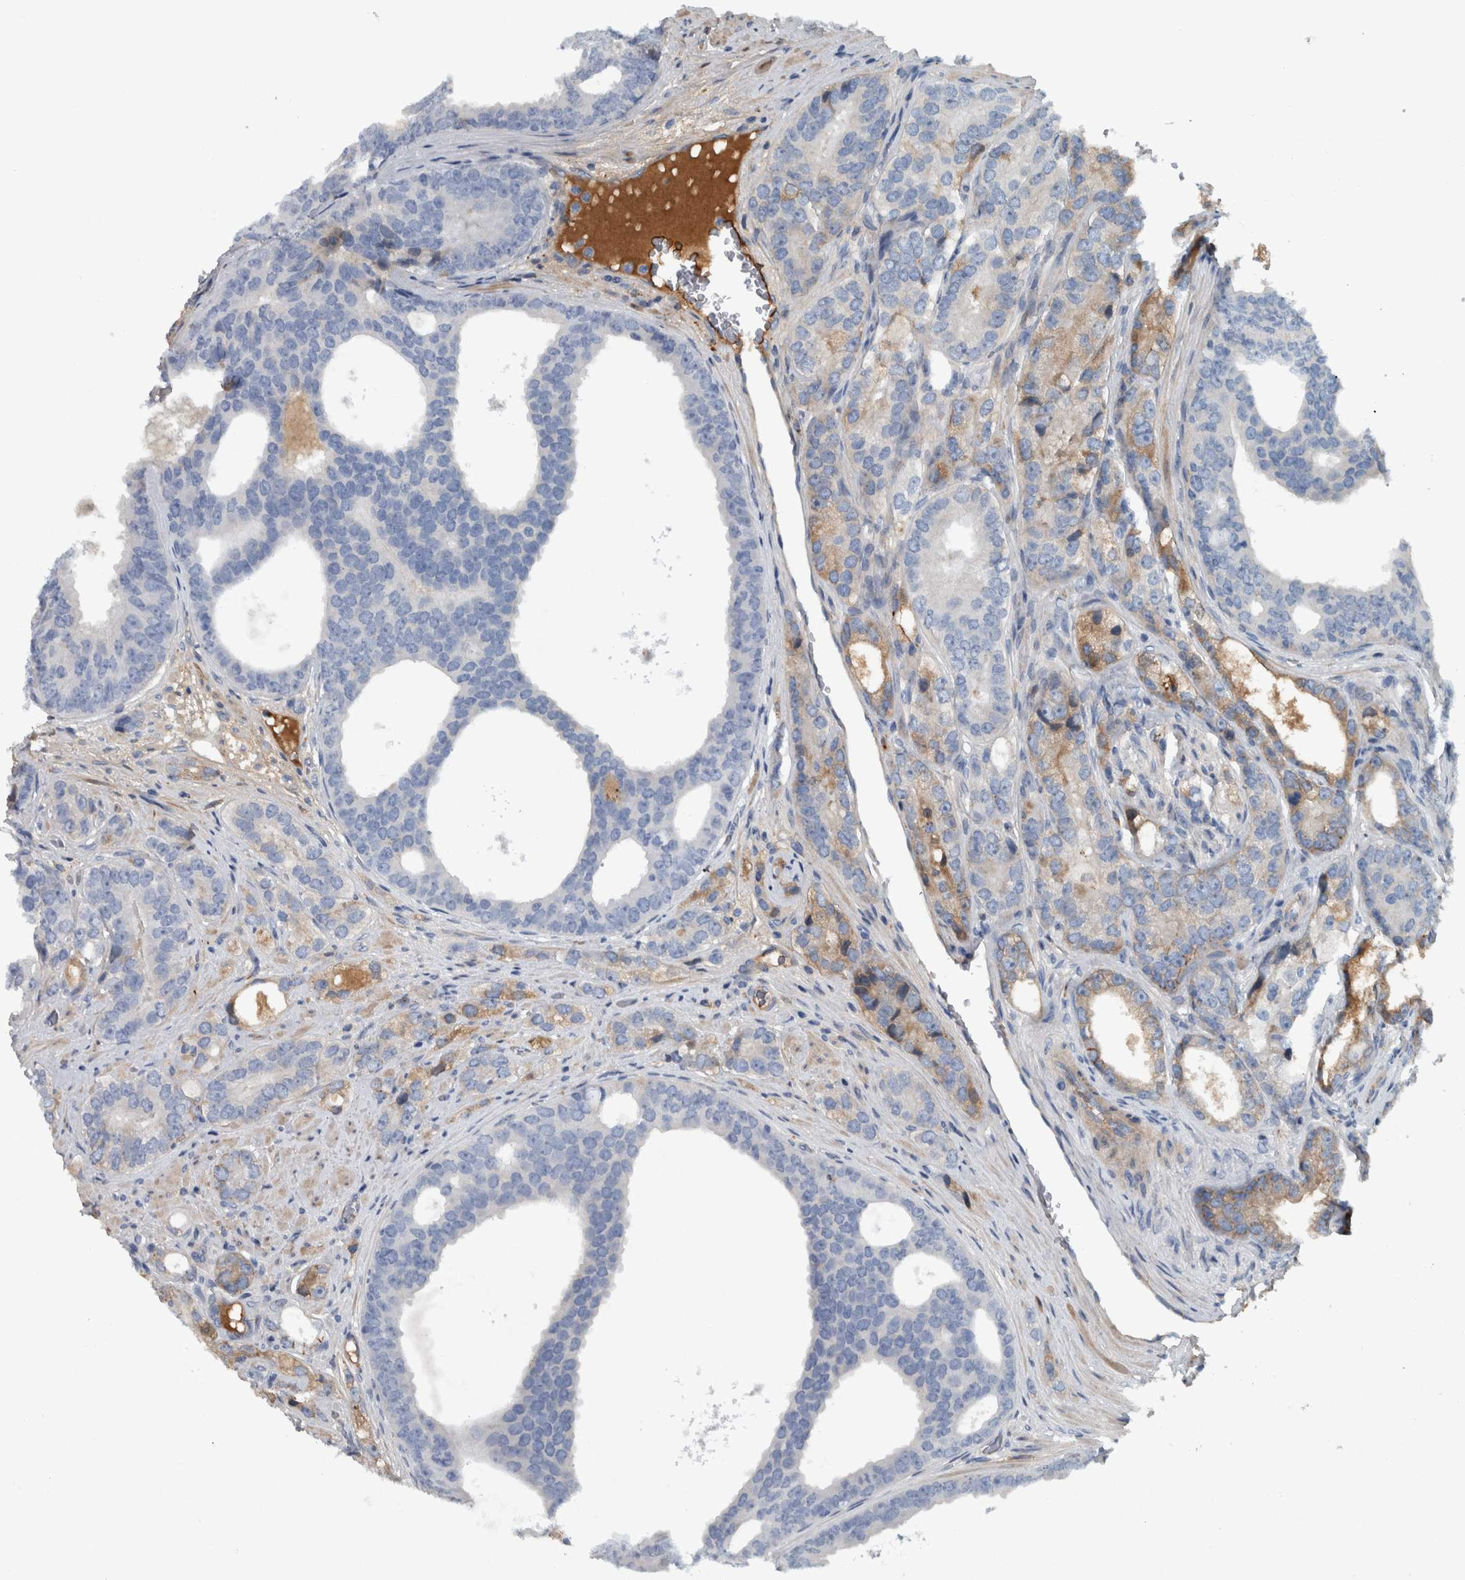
{"staining": {"intensity": "moderate", "quantity": "<25%", "location": "cytoplasmic/membranous"}, "tissue": "prostate cancer", "cell_type": "Tumor cells", "image_type": "cancer", "snomed": [{"axis": "morphology", "description": "Adenocarcinoma, High grade"}, {"axis": "topography", "description": "Prostate"}], "caption": "This is a photomicrograph of immunohistochemistry staining of prostate cancer, which shows moderate expression in the cytoplasmic/membranous of tumor cells.", "gene": "SERPINC1", "patient": {"sex": "male", "age": 56}}